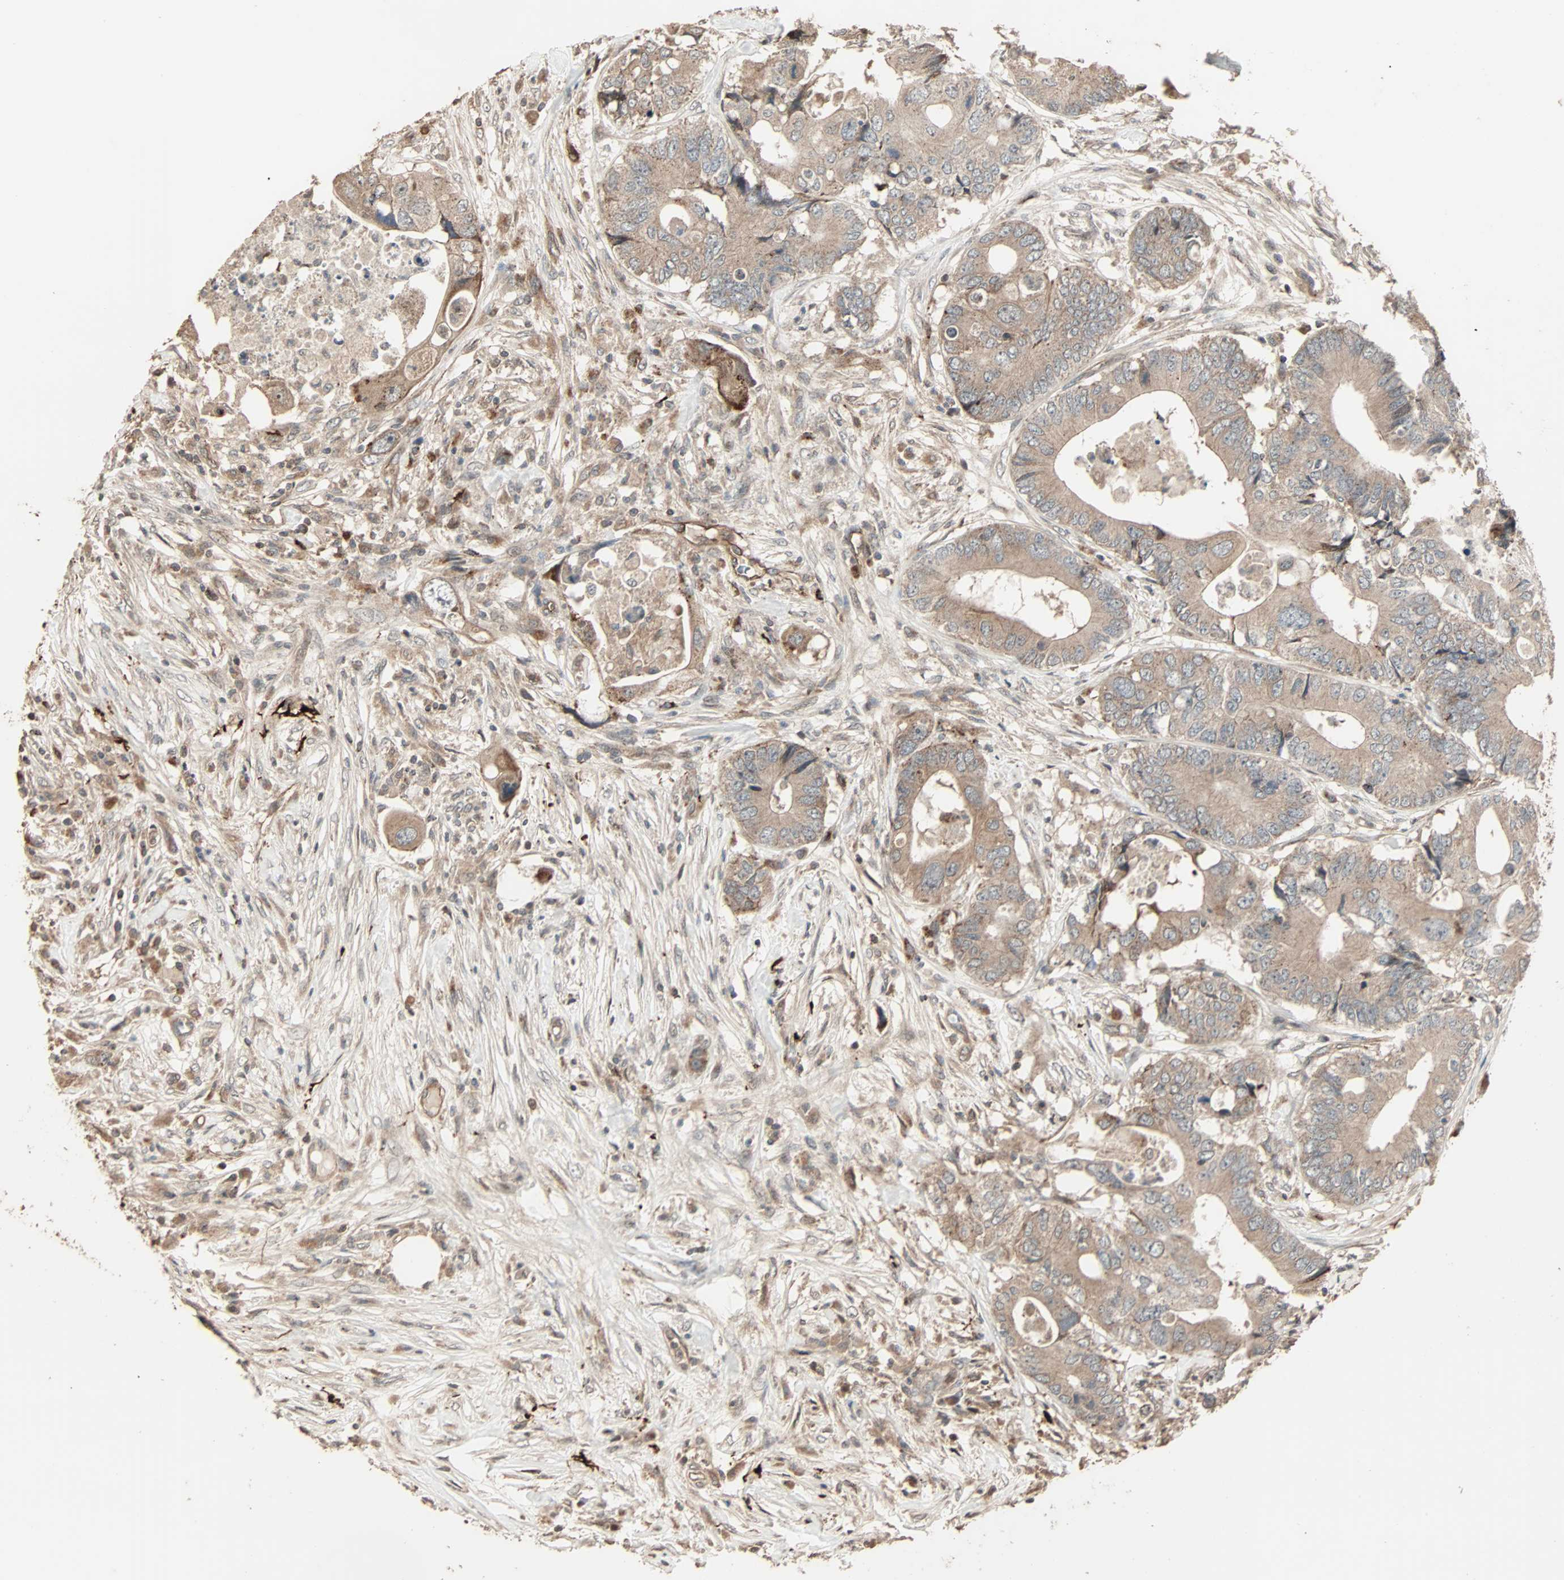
{"staining": {"intensity": "moderate", "quantity": ">75%", "location": "cytoplasmic/membranous"}, "tissue": "colorectal cancer", "cell_type": "Tumor cells", "image_type": "cancer", "snomed": [{"axis": "morphology", "description": "Adenocarcinoma, NOS"}, {"axis": "topography", "description": "Colon"}], "caption": "The histopathology image shows immunohistochemical staining of colorectal cancer. There is moderate cytoplasmic/membranous positivity is seen in about >75% of tumor cells.", "gene": "CALCRL", "patient": {"sex": "male", "age": 71}}